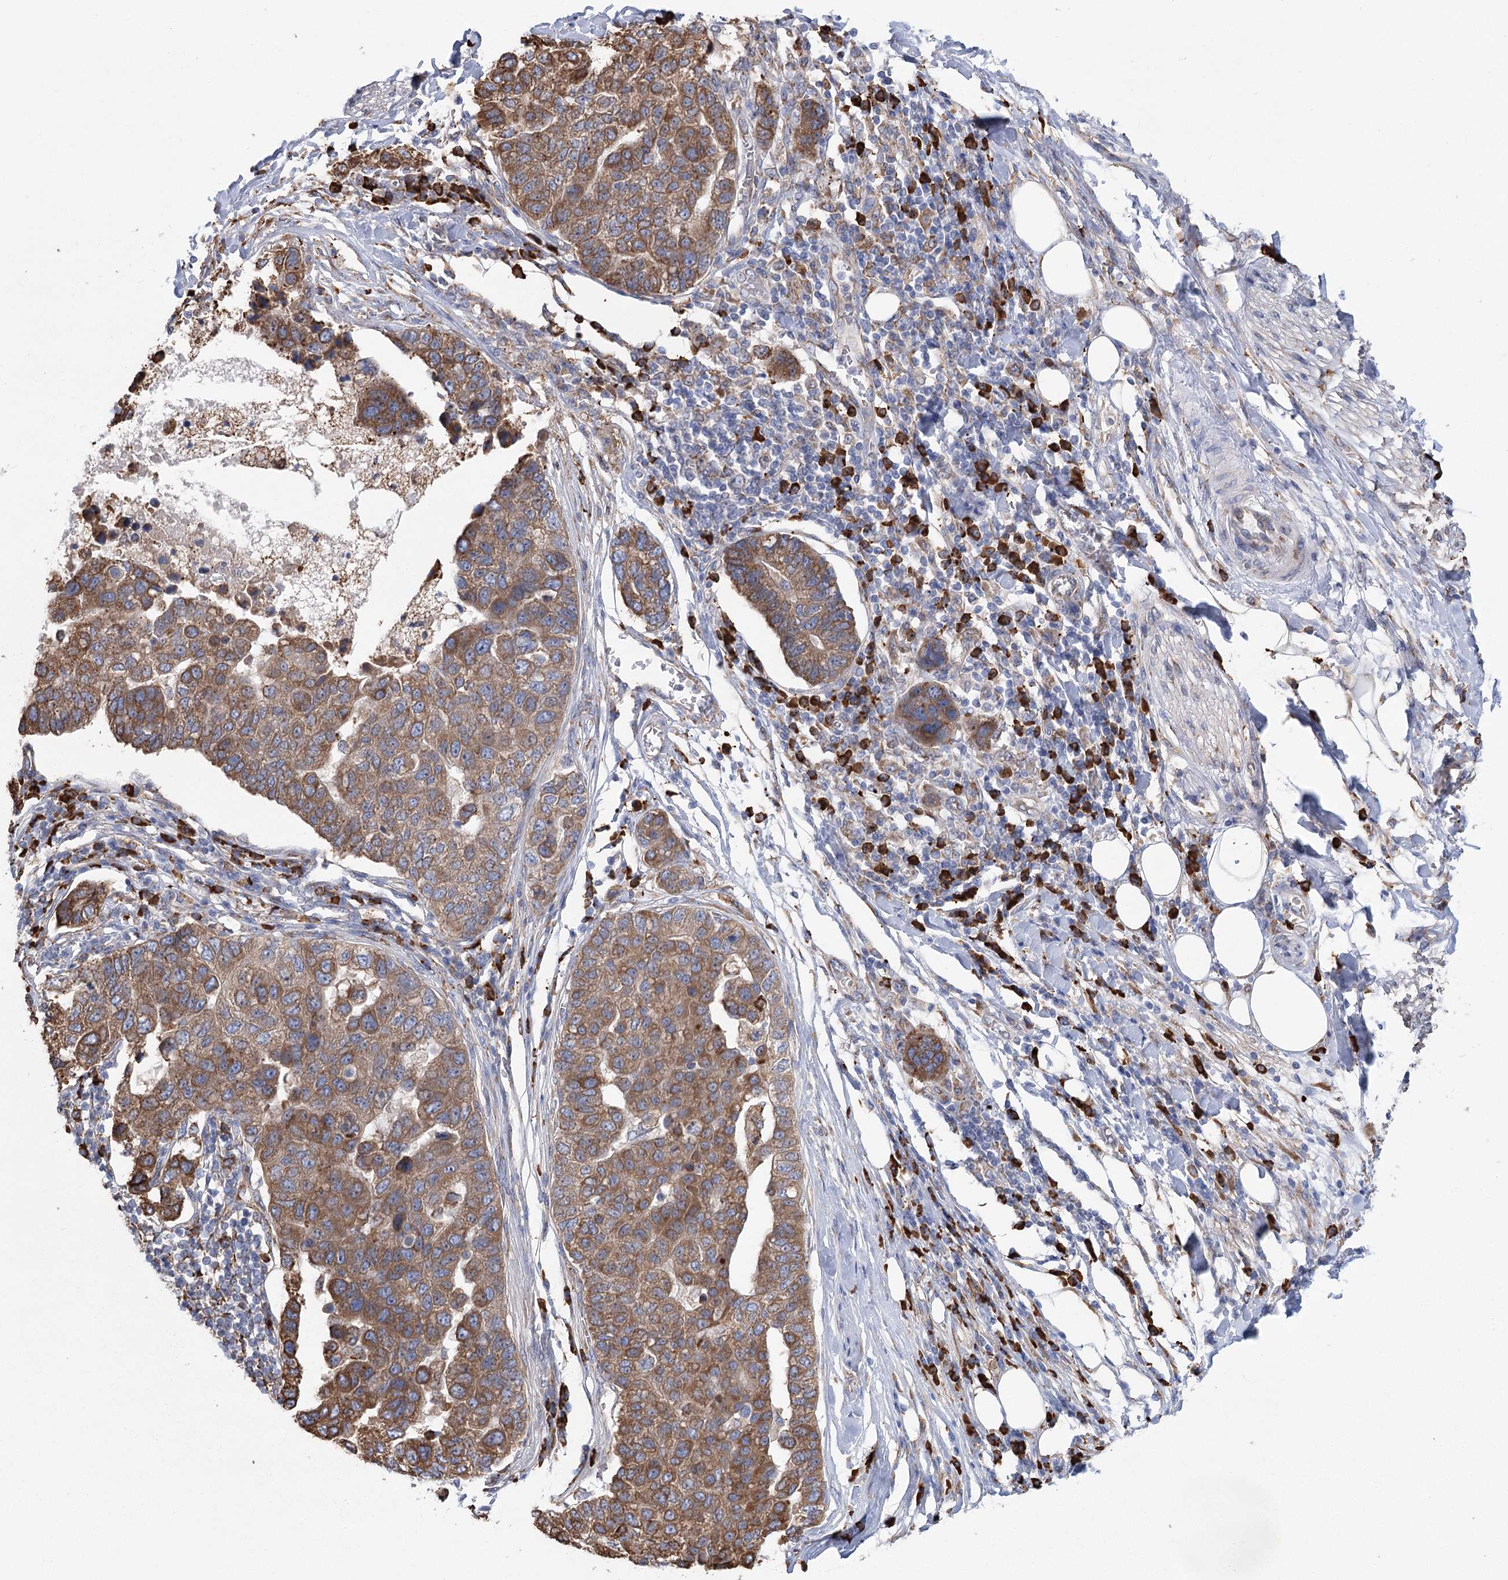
{"staining": {"intensity": "moderate", "quantity": ">75%", "location": "cytoplasmic/membranous"}, "tissue": "pancreatic cancer", "cell_type": "Tumor cells", "image_type": "cancer", "snomed": [{"axis": "morphology", "description": "Adenocarcinoma, NOS"}, {"axis": "topography", "description": "Pancreas"}], "caption": "Tumor cells display medium levels of moderate cytoplasmic/membranous positivity in about >75% of cells in human pancreatic cancer.", "gene": "METTL24", "patient": {"sex": "female", "age": 61}}